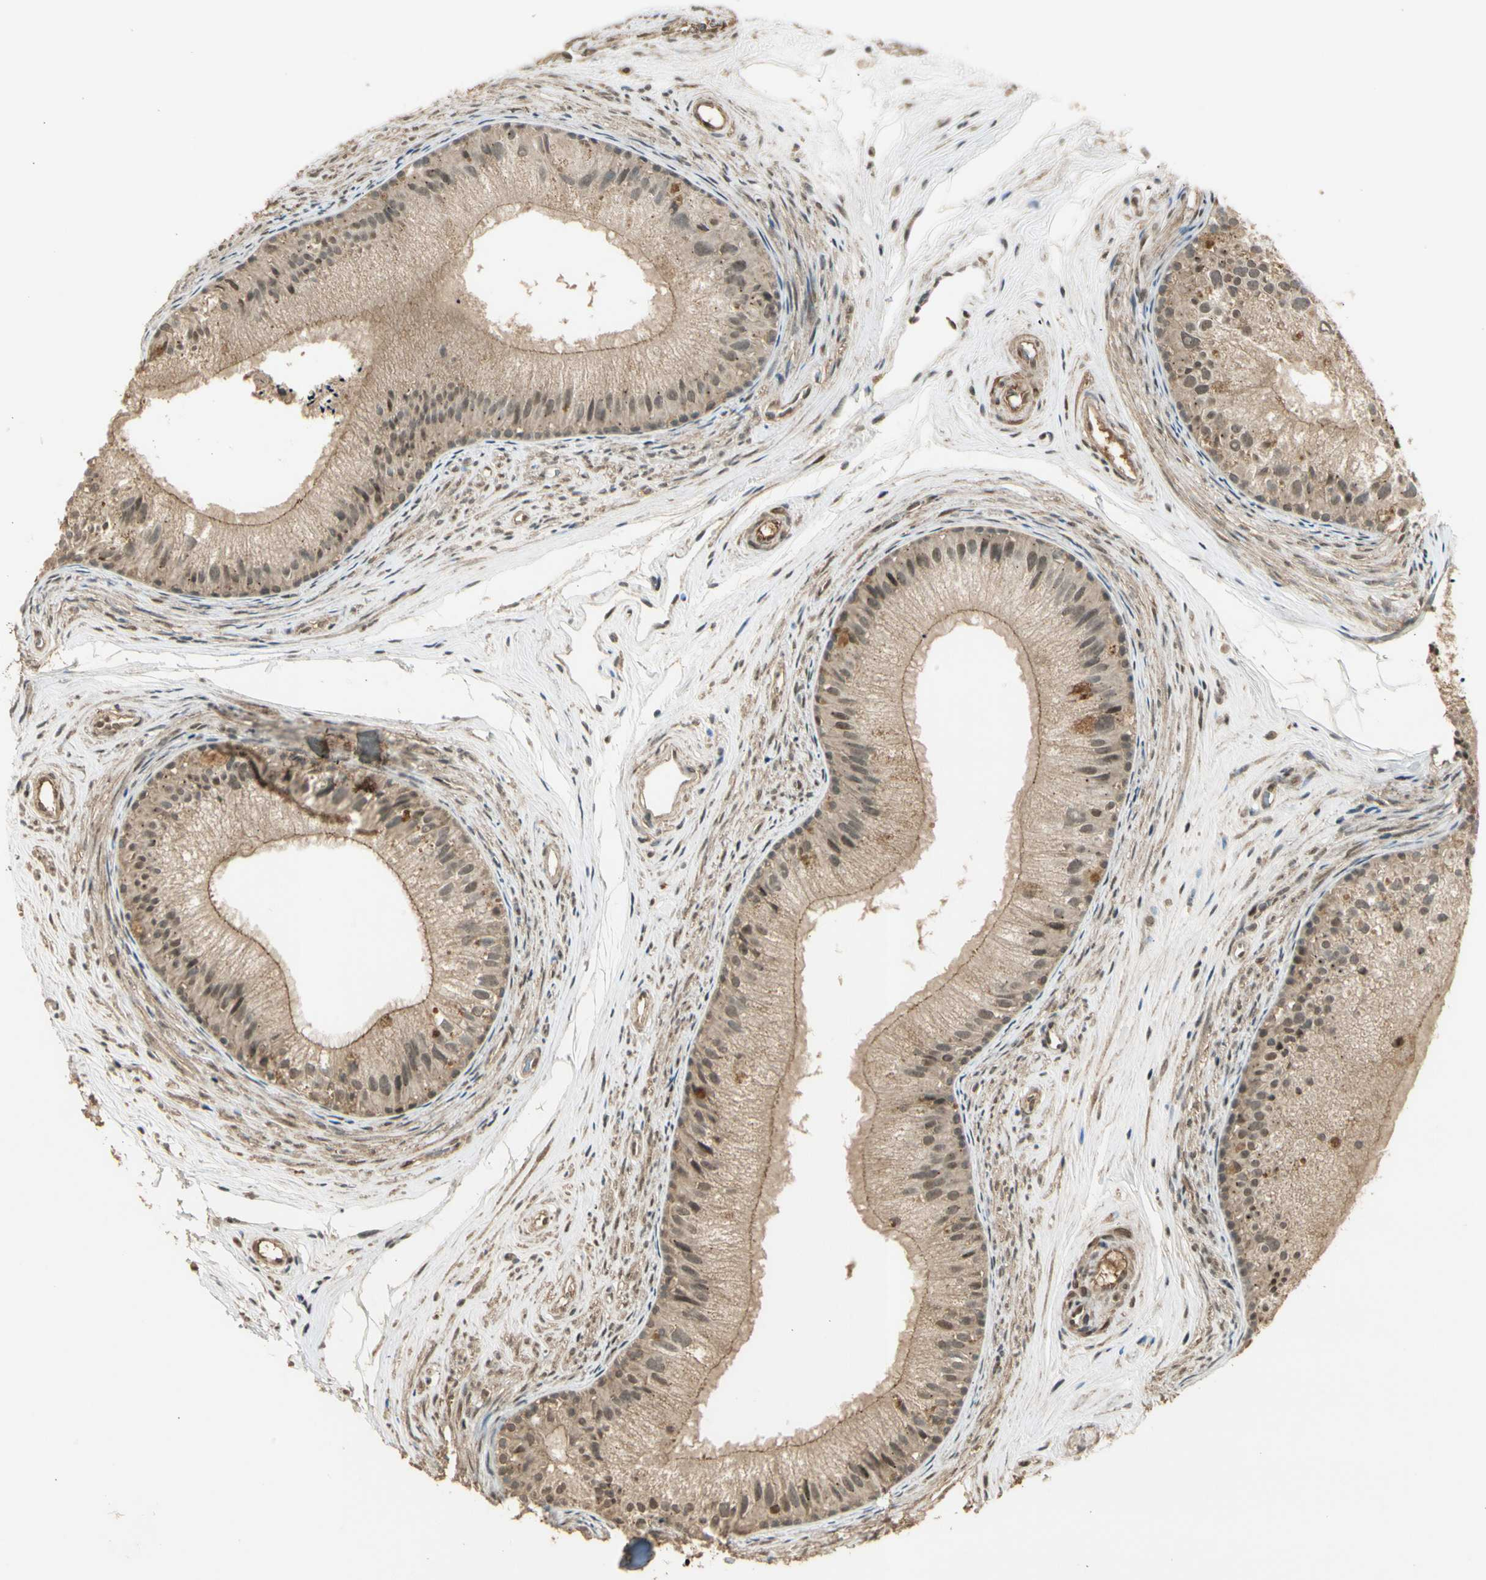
{"staining": {"intensity": "moderate", "quantity": ">75%", "location": "cytoplasmic/membranous,nuclear"}, "tissue": "epididymis", "cell_type": "Glandular cells", "image_type": "normal", "snomed": [{"axis": "morphology", "description": "Normal tissue, NOS"}, {"axis": "topography", "description": "Epididymis"}], "caption": "A medium amount of moderate cytoplasmic/membranous,nuclear positivity is identified in about >75% of glandular cells in benign epididymis. Using DAB (3,3'-diaminobenzidine) (brown) and hematoxylin (blue) stains, captured at high magnification using brightfield microscopy.", "gene": "GMEB2", "patient": {"sex": "male", "age": 56}}